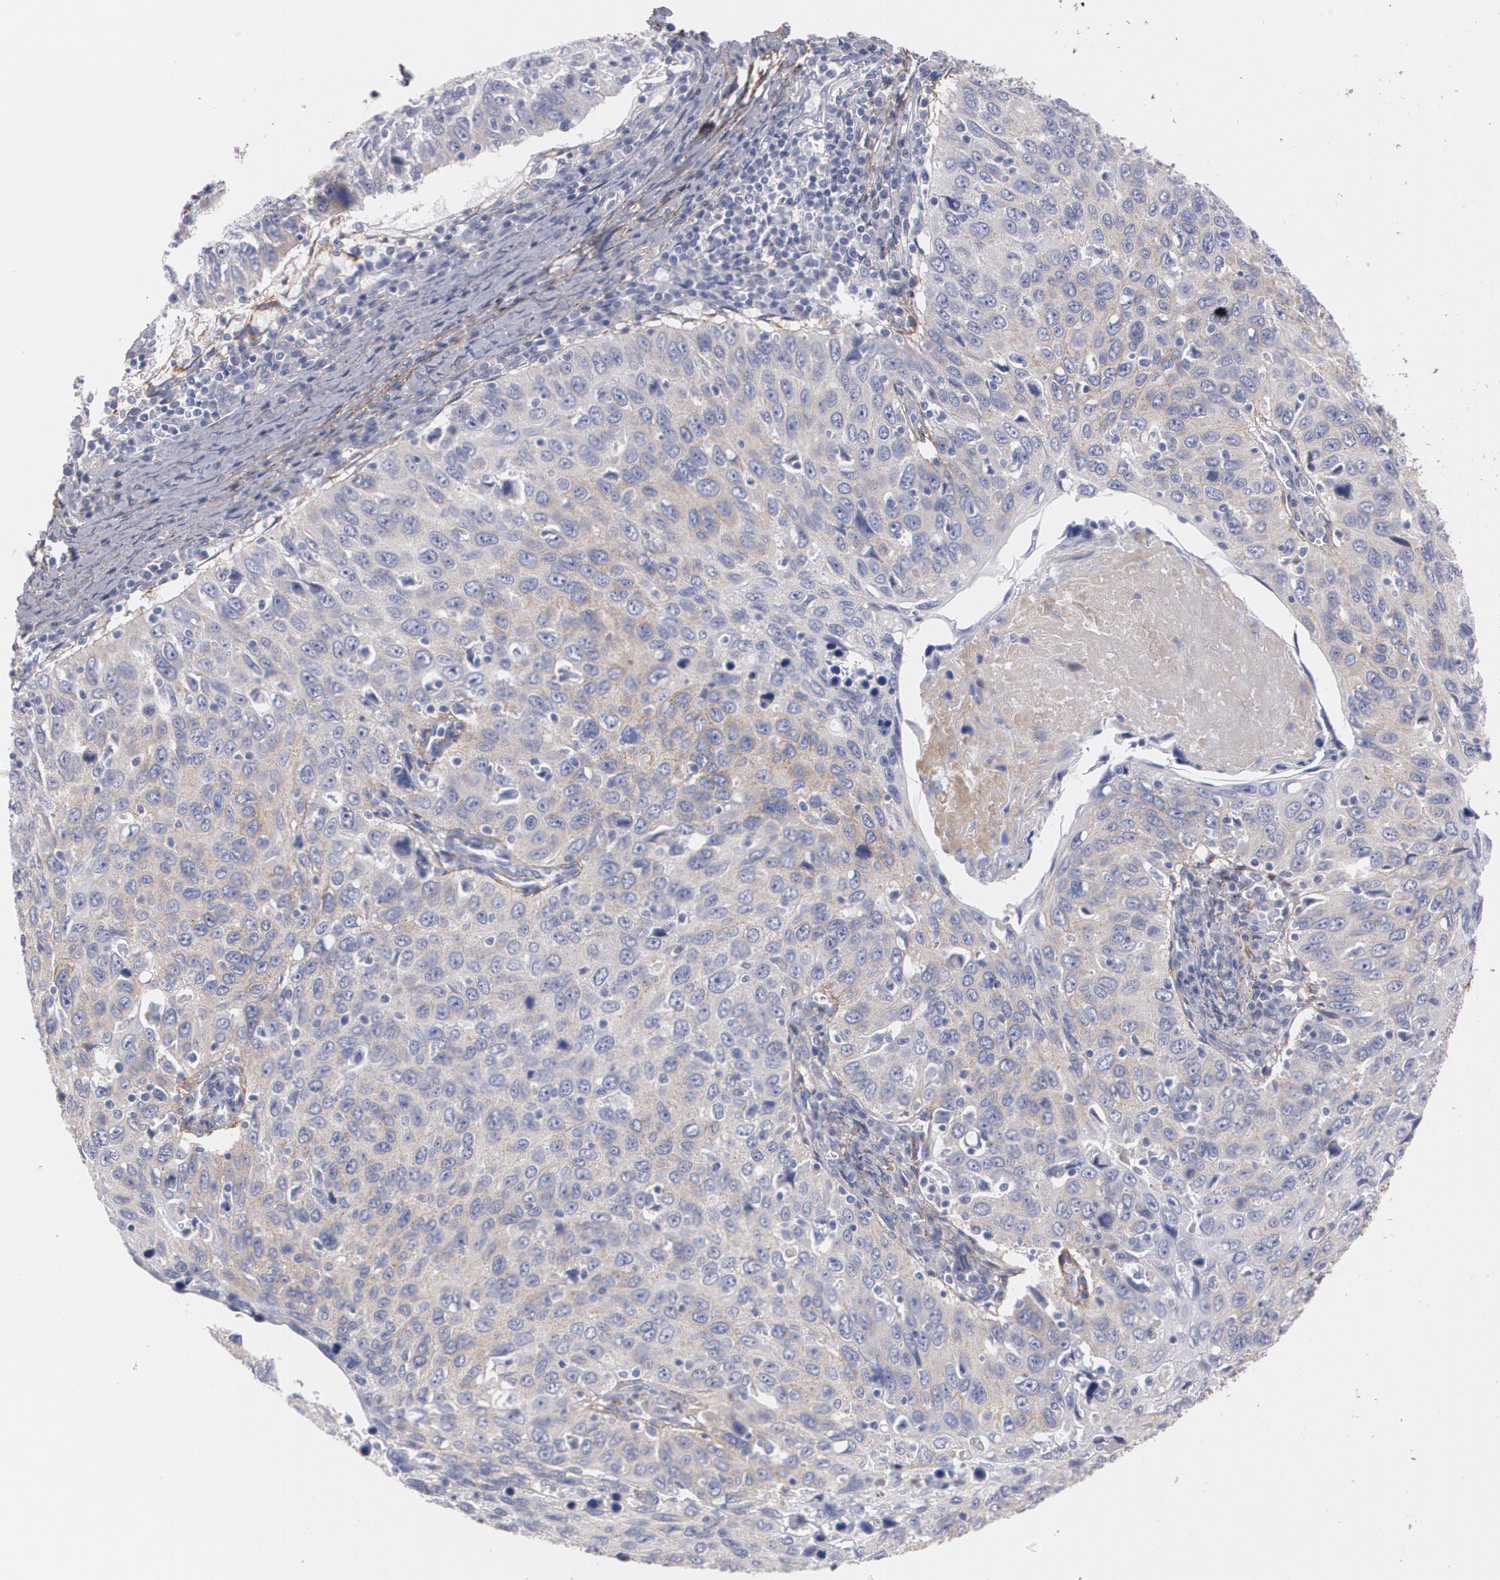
{"staining": {"intensity": "weak", "quantity": "25%-75%", "location": "cytoplasmic/membranous"}, "tissue": "cervical cancer", "cell_type": "Tumor cells", "image_type": "cancer", "snomed": [{"axis": "morphology", "description": "Squamous cell carcinoma, NOS"}, {"axis": "topography", "description": "Cervix"}], "caption": "Brown immunohistochemical staining in cervical cancer (squamous cell carcinoma) shows weak cytoplasmic/membranous staining in approximately 25%-75% of tumor cells.", "gene": "FBLN1", "patient": {"sex": "female", "age": 53}}